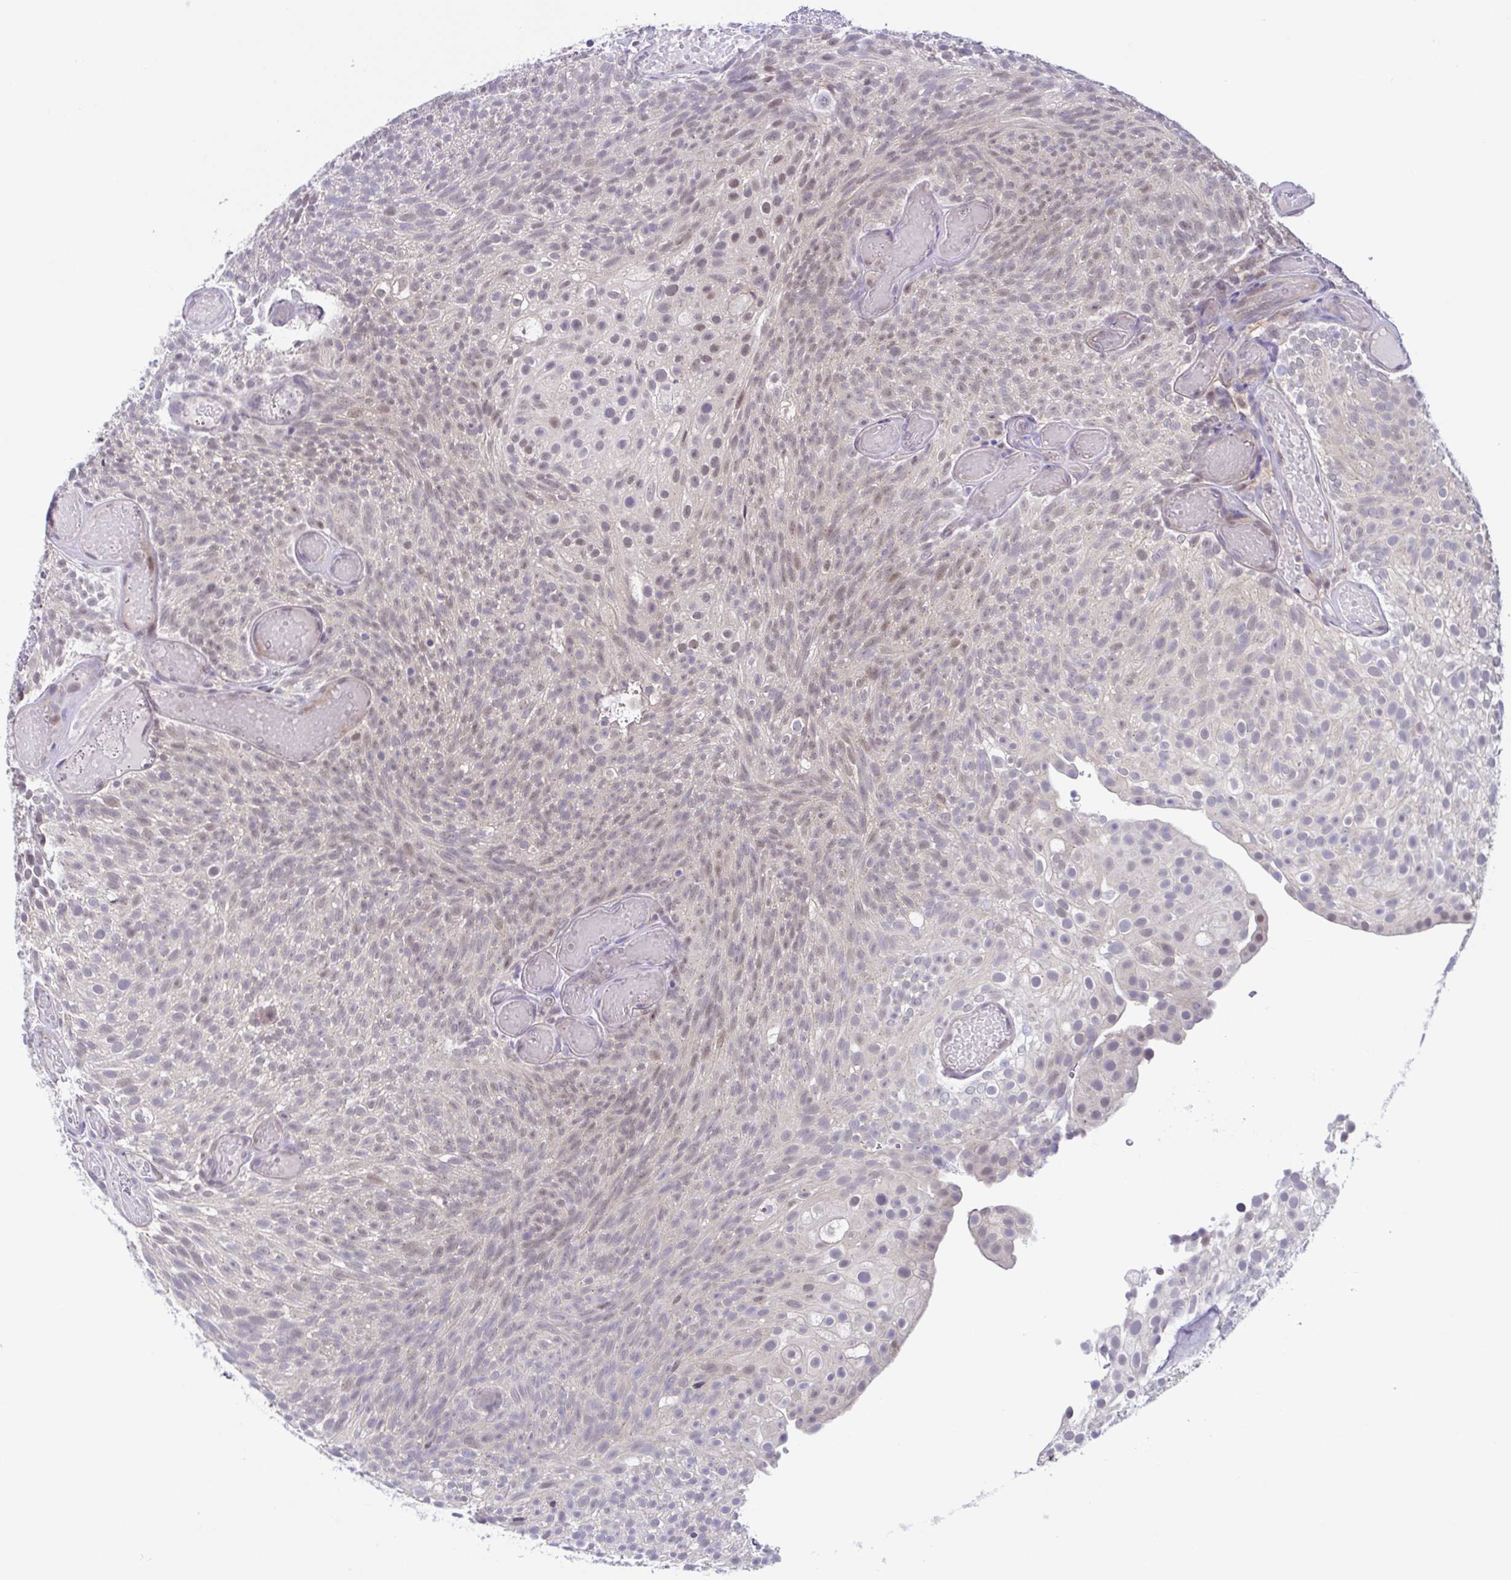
{"staining": {"intensity": "weak", "quantity": "25%-75%", "location": "nuclear"}, "tissue": "urothelial cancer", "cell_type": "Tumor cells", "image_type": "cancer", "snomed": [{"axis": "morphology", "description": "Urothelial carcinoma, Low grade"}, {"axis": "topography", "description": "Urinary bladder"}], "caption": "Brown immunohistochemical staining in human low-grade urothelial carcinoma shows weak nuclear expression in approximately 25%-75% of tumor cells.", "gene": "UBE2Q1", "patient": {"sex": "male", "age": 78}}